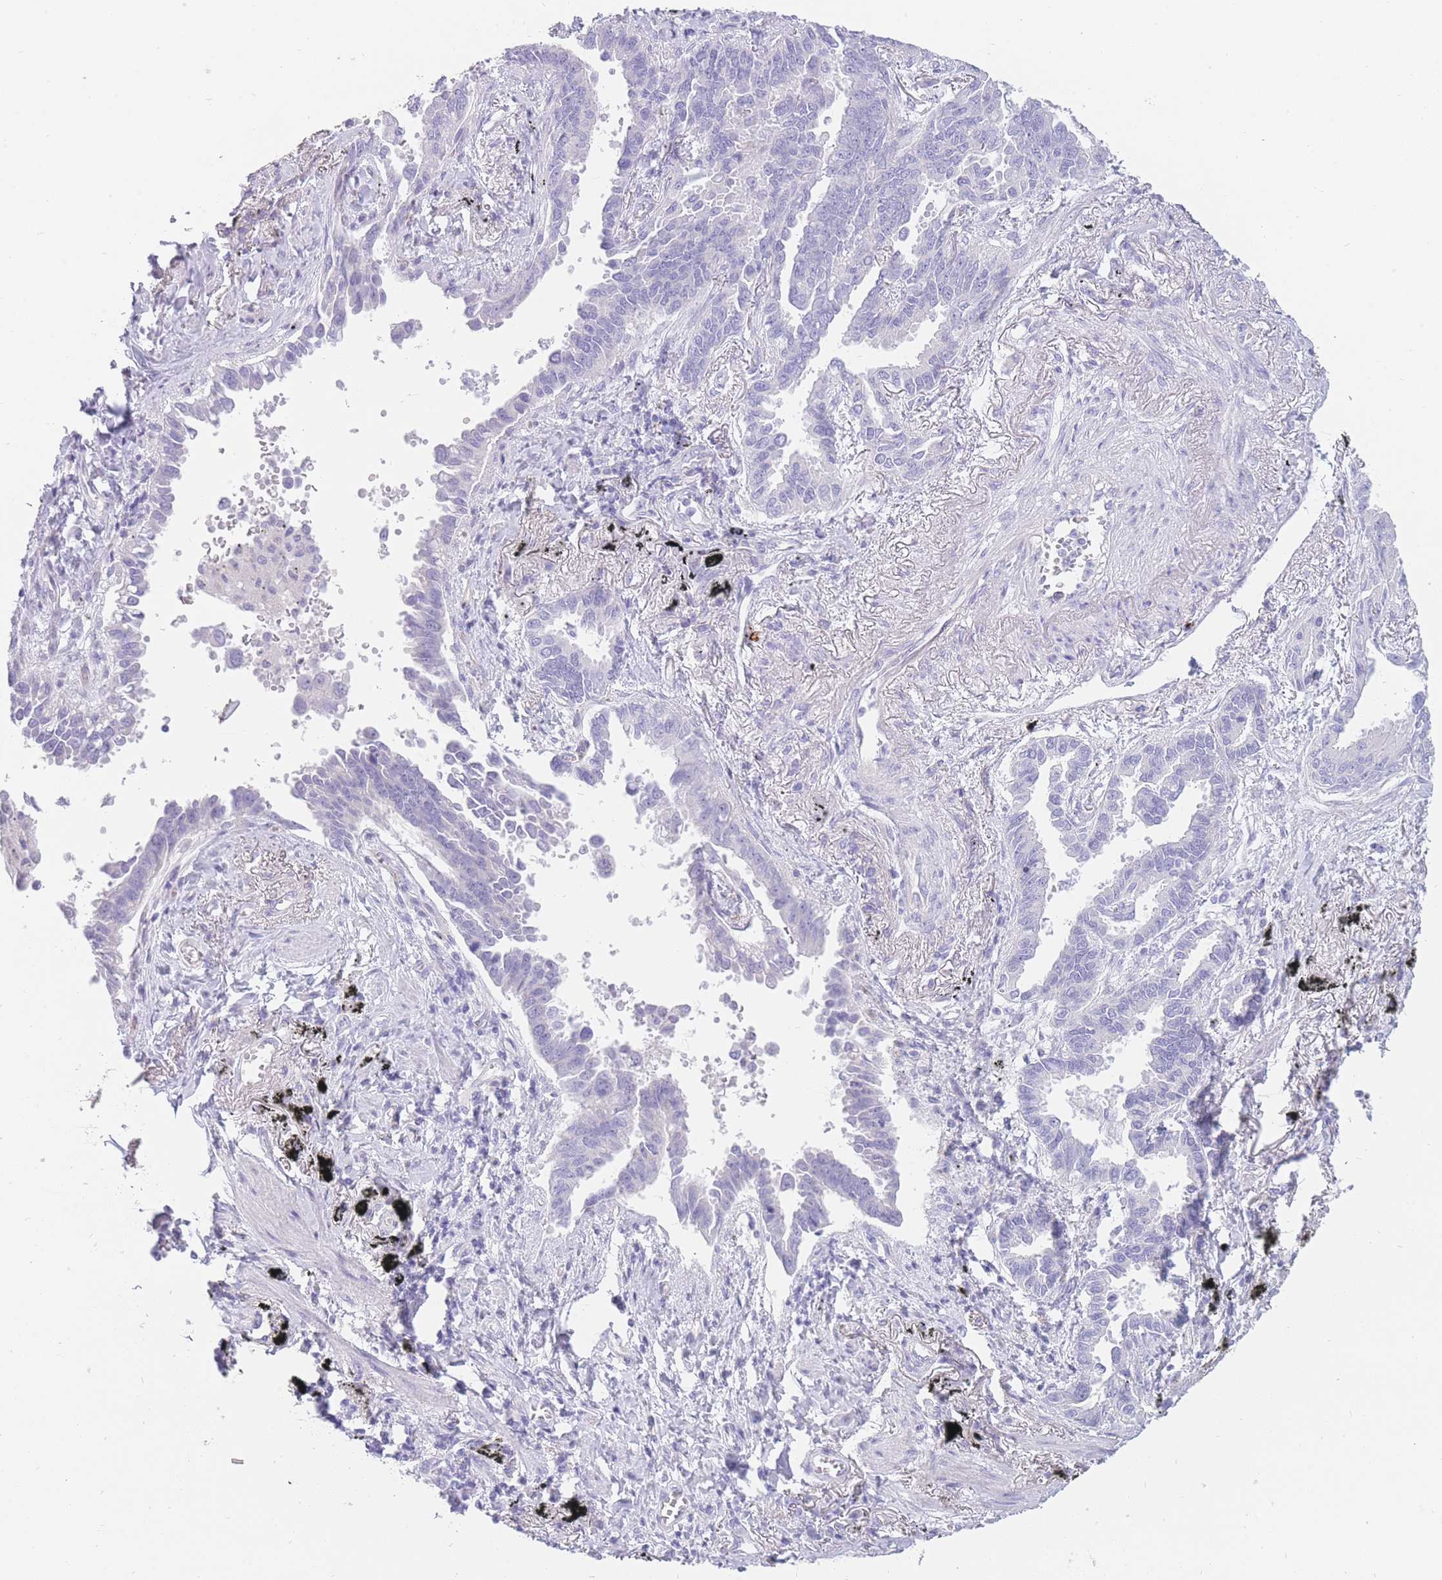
{"staining": {"intensity": "negative", "quantity": "none", "location": "none"}, "tissue": "lung cancer", "cell_type": "Tumor cells", "image_type": "cancer", "snomed": [{"axis": "morphology", "description": "Adenocarcinoma, NOS"}, {"axis": "topography", "description": "Lung"}], "caption": "Human adenocarcinoma (lung) stained for a protein using IHC displays no staining in tumor cells.", "gene": "UPK1A", "patient": {"sex": "male", "age": 67}}